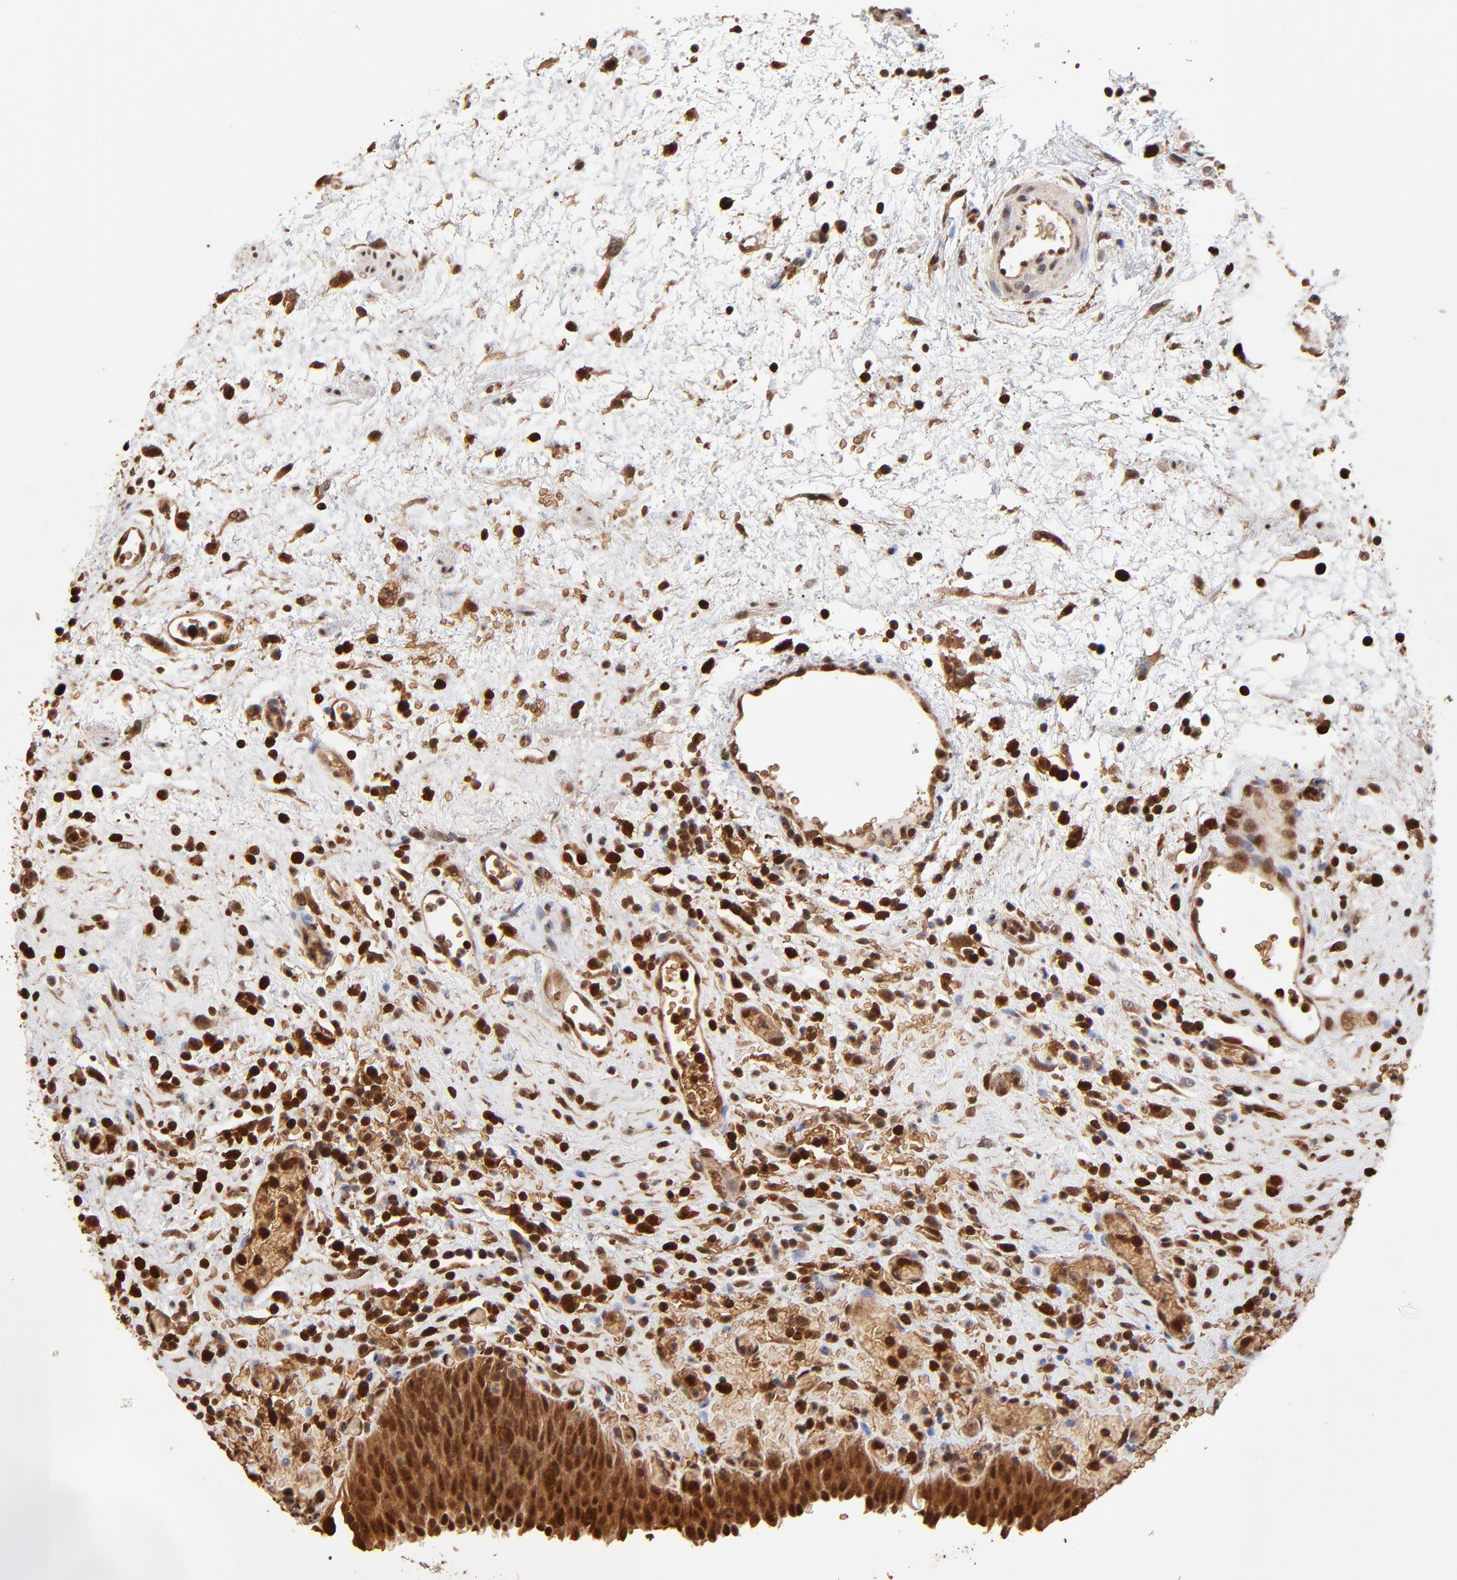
{"staining": {"intensity": "strong", "quantity": ">75%", "location": "cytoplasmic/membranous,nuclear"}, "tissue": "urinary bladder", "cell_type": "Urothelial cells", "image_type": "normal", "snomed": [{"axis": "morphology", "description": "Normal tissue, NOS"}, {"axis": "topography", "description": "Urinary bladder"}], "caption": "Protein analysis of benign urinary bladder demonstrates strong cytoplasmic/membranous,nuclear positivity in about >75% of urothelial cells.", "gene": "CASP1", "patient": {"sex": "male", "age": 51}}